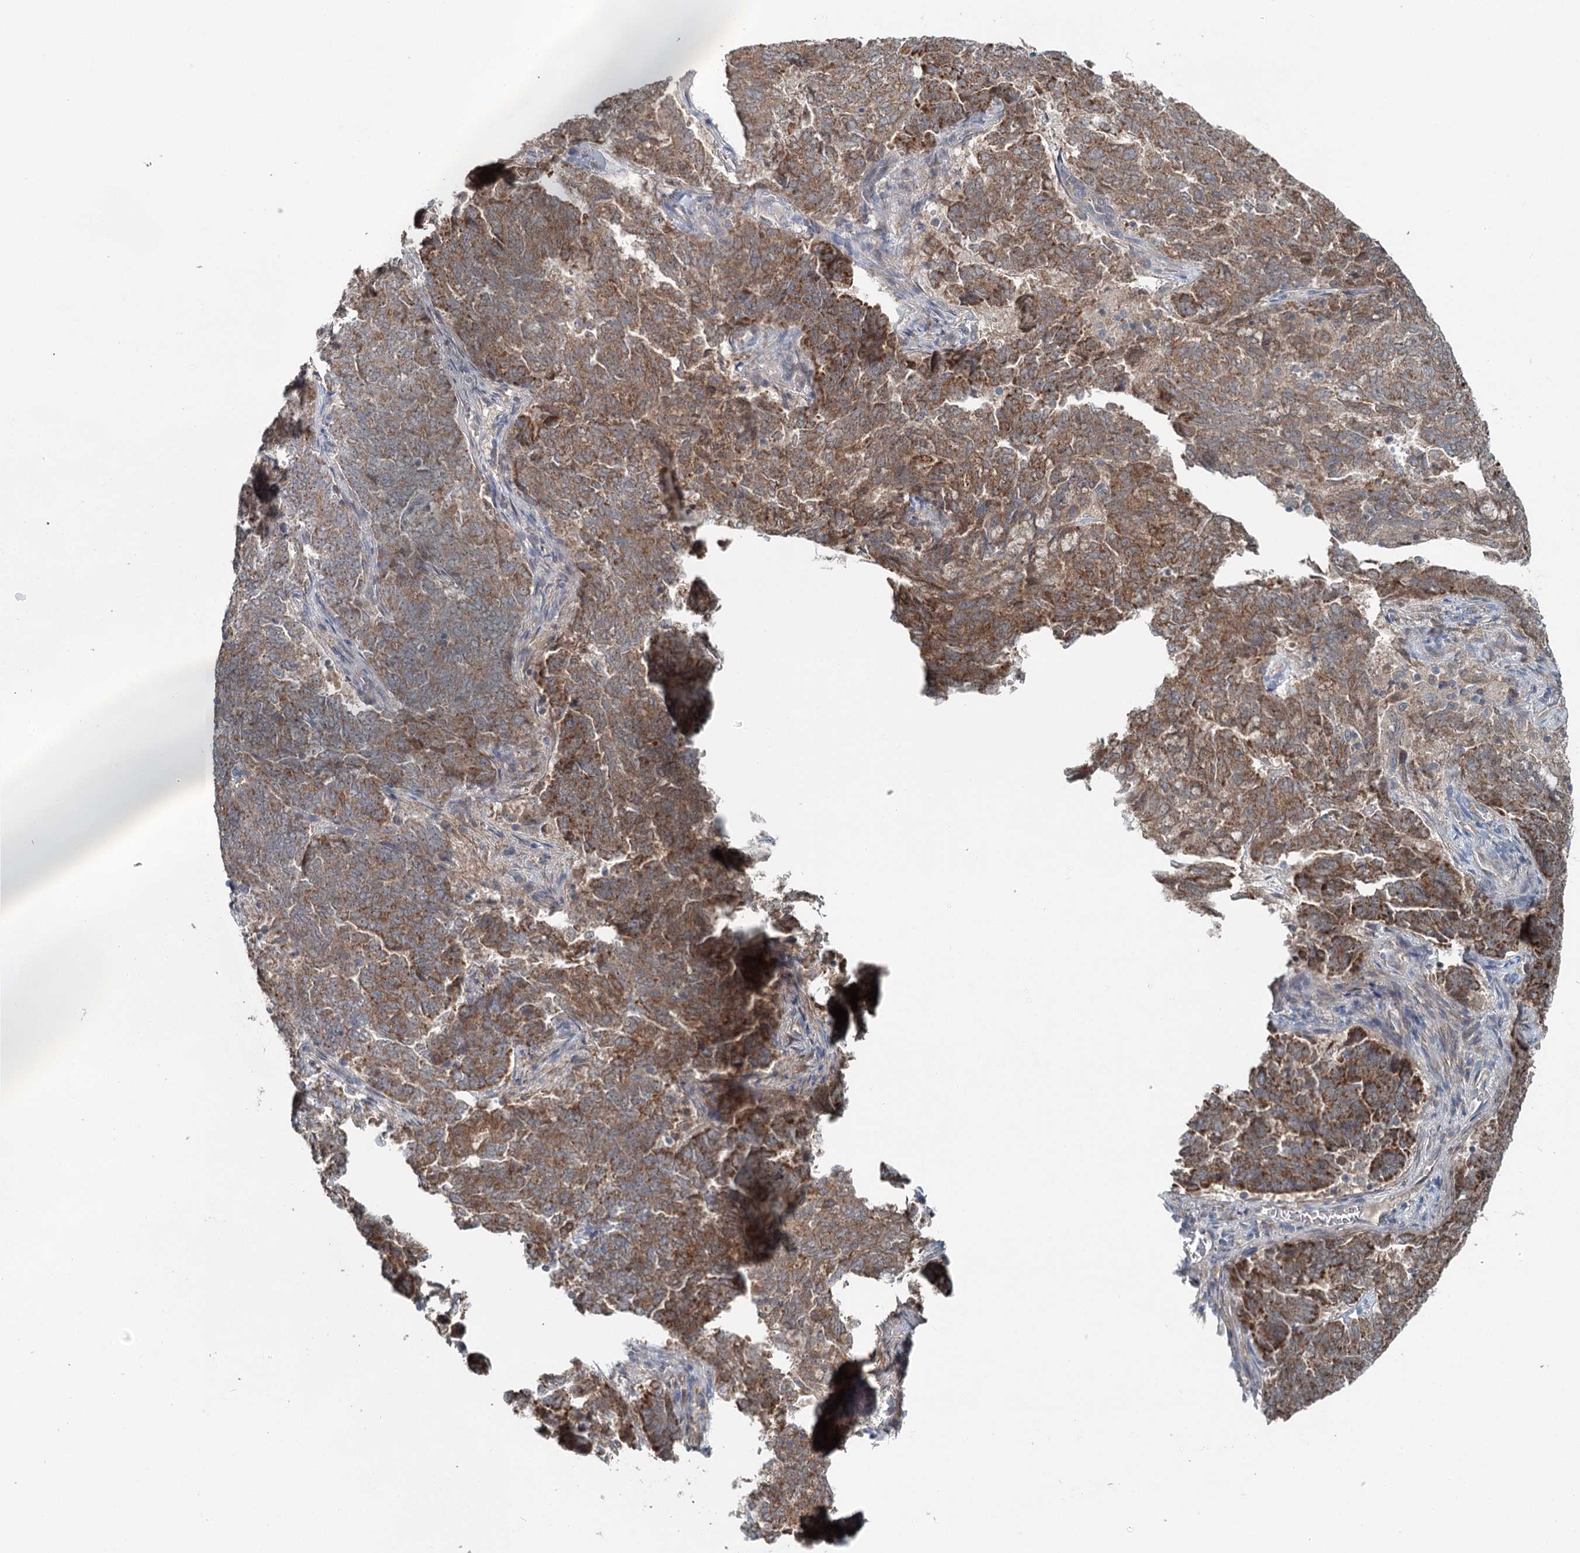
{"staining": {"intensity": "moderate", "quantity": ">75%", "location": "cytoplasmic/membranous"}, "tissue": "endometrial cancer", "cell_type": "Tumor cells", "image_type": "cancer", "snomed": [{"axis": "morphology", "description": "Adenocarcinoma, NOS"}, {"axis": "topography", "description": "Endometrium"}], "caption": "Endometrial adenocarcinoma stained with DAB (3,3'-diaminobenzidine) immunohistochemistry (IHC) shows medium levels of moderate cytoplasmic/membranous expression in approximately >75% of tumor cells.", "gene": "CHCHD5", "patient": {"sex": "female", "age": 80}}